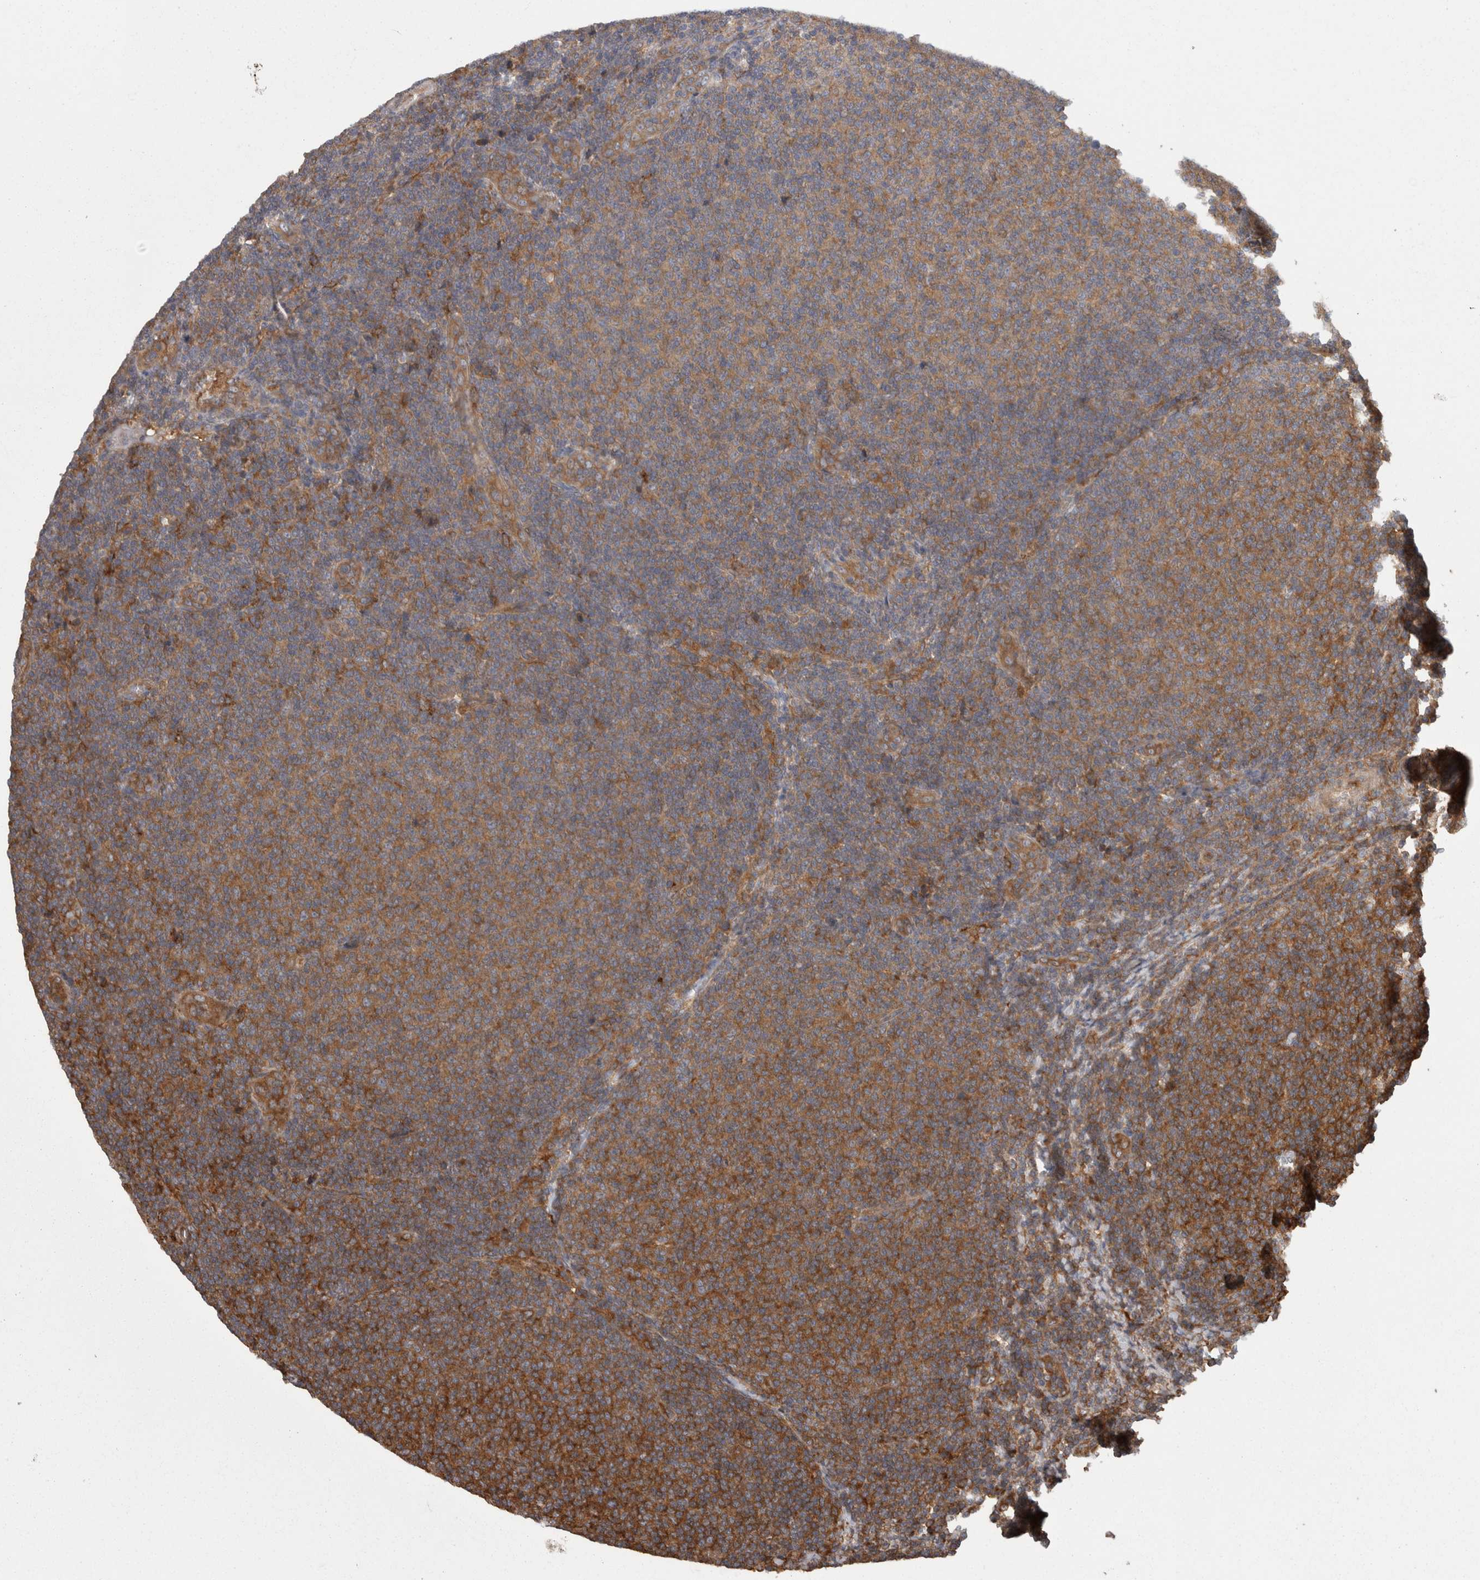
{"staining": {"intensity": "strong", "quantity": ">75%", "location": "cytoplasmic/membranous"}, "tissue": "lymphoma", "cell_type": "Tumor cells", "image_type": "cancer", "snomed": [{"axis": "morphology", "description": "Malignant lymphoma, non-Hodgkin's type, Low grade"}, {"axis": "topography", "description": "Lymph node"}], "caption": "Human low-grade malignant lymphoma, non-Hodgkin's type stained for a protein (brown) demonstrates strong cytoplasmic/membranous positive positivity in about >75% of tumor cells.", "gene": "SMCR8", "patient": {"sex": "male", "age": 66}}